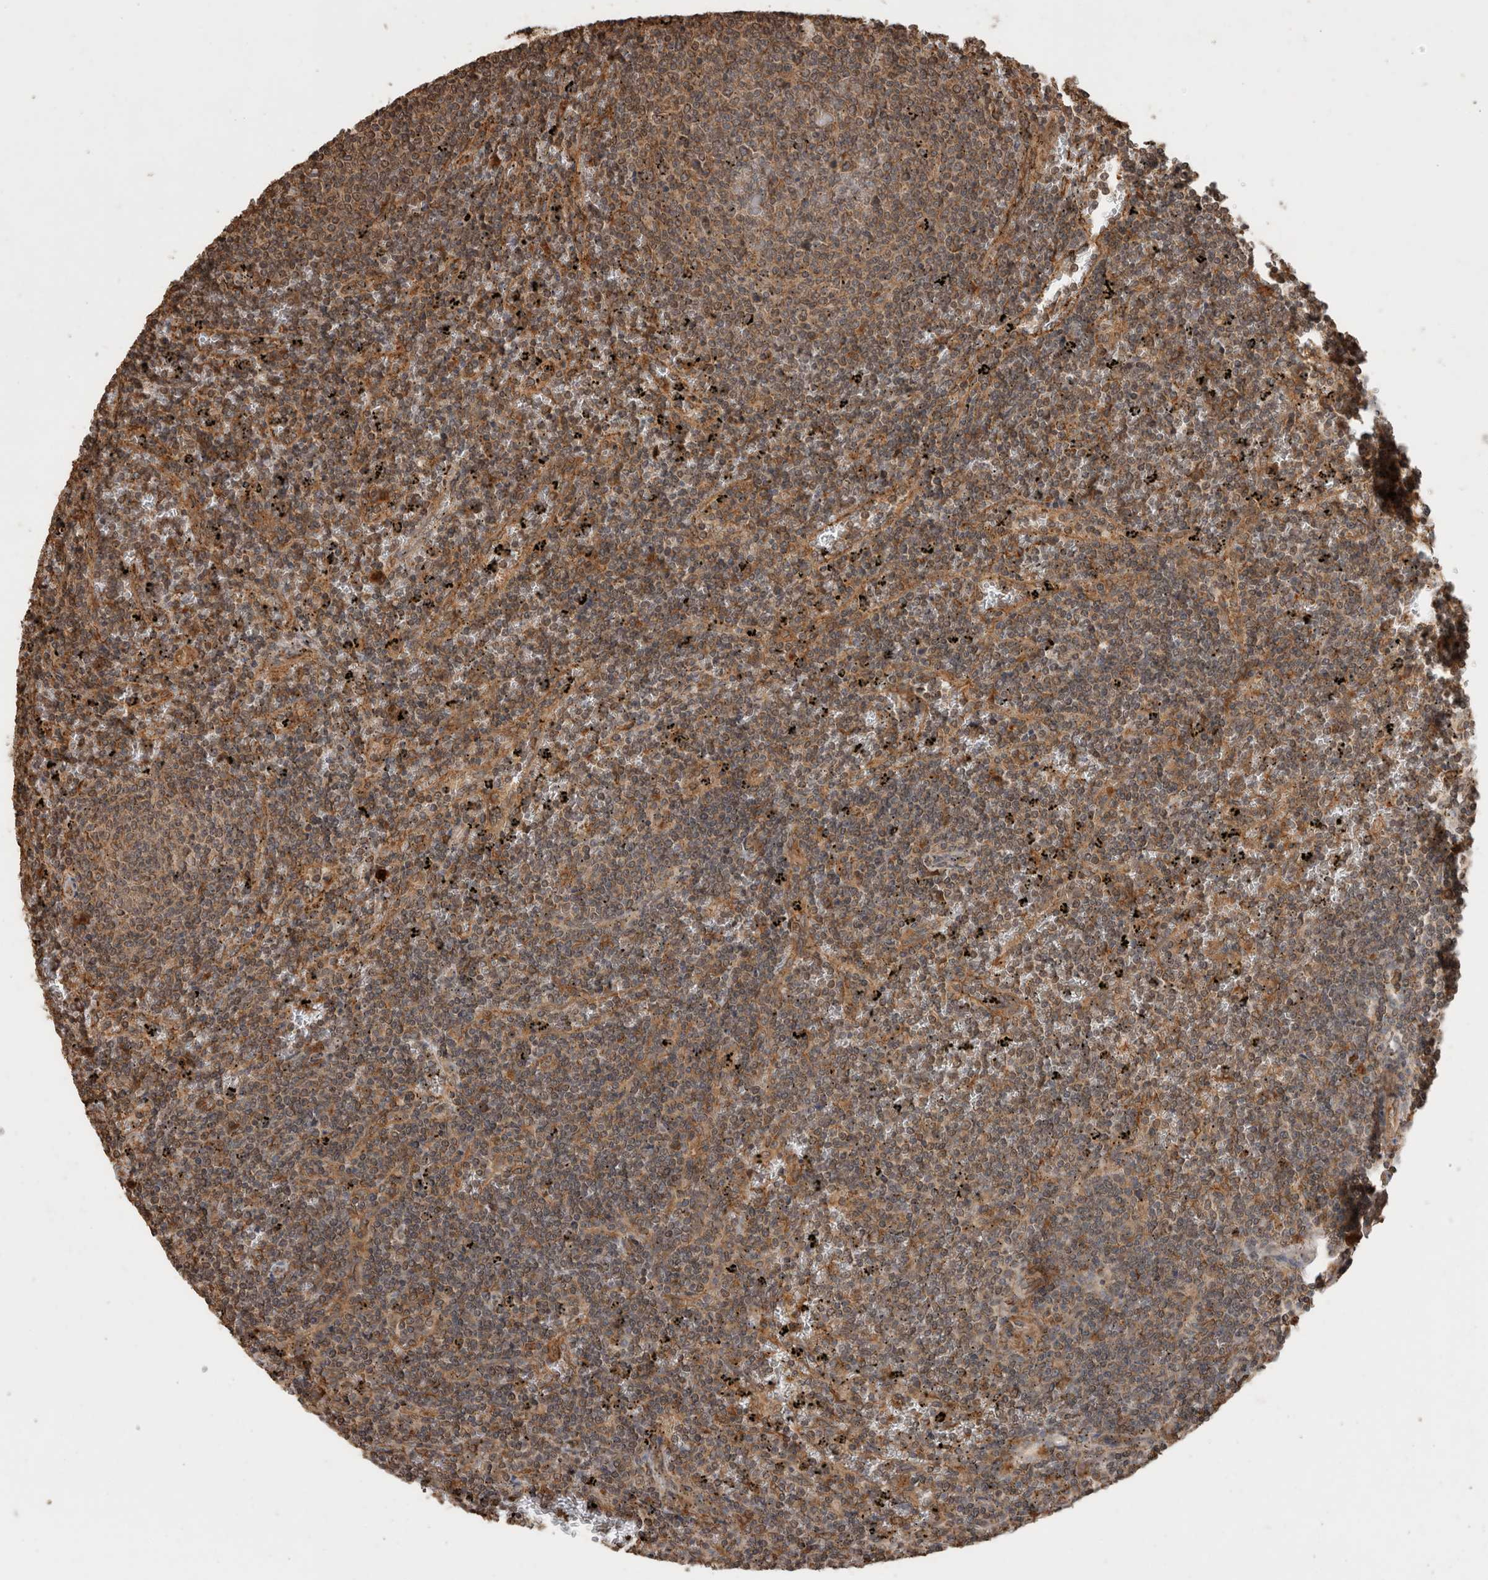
{"staining": {"intensity": "moderate", "quantity": ">75%", "location": "cytoplasmic/membranous"}, "tissue": "lymphoma", "cell_type": "Tumor cells", "image_type": "cancer", "snomed": [{"axis": "morphology", "description": "Malignant lymphoma, non-Hodgkin's type, Low grade"}, {"axis": "topography", "description": "Spleen"}], "caption": "Protein staining demonstrates moderate cytoplasmic/membranous expression in about >75% of tumor cells in lymphoma.", "gene": "OTUD7B", "patient": {"sex": "female", "age": 50}}